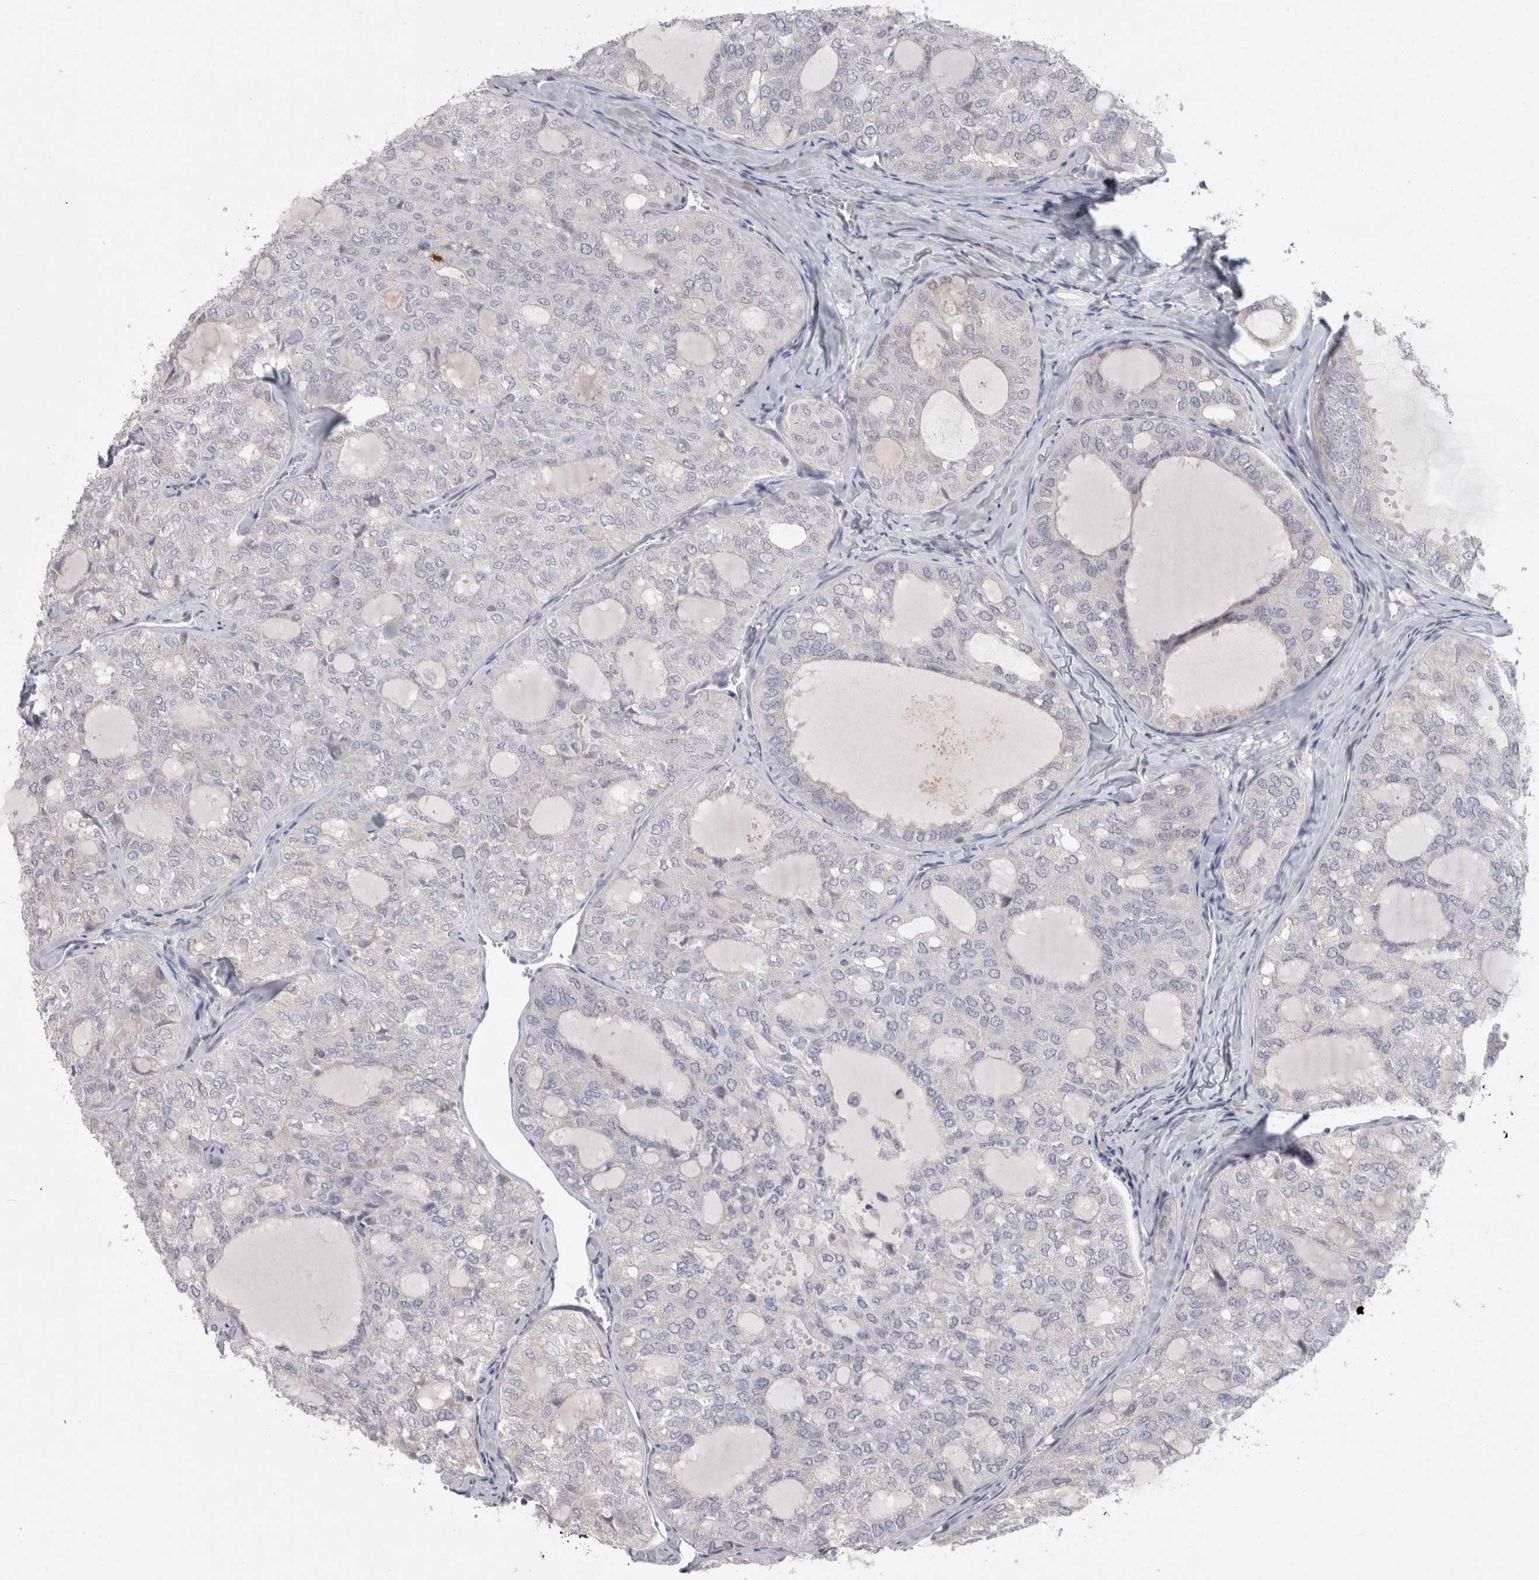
{"staining": {"intensity": "negative", "quantity": "none", "location": "none"}, "tissue": "thyroid cancer", "cell_type": "Tumor cells", "image_type": "cancer", "snomed": [{"axis": "morphology", "description": "Follicular adenoma carcinoma, NOS"}, {"axis": "topography", "description": "Thyroid gland"}], "caption": "This histopathology image is of thyroid follicular adenoma carcinoma stained with IHC to label a protein in brown with the nuclei are counter-stained blue. There is no expression in tumor cells. (IHC, brightfield microscopy, high magnification).", "gene": "MTBP", "patient": {"sex": "male", "age": 75}}